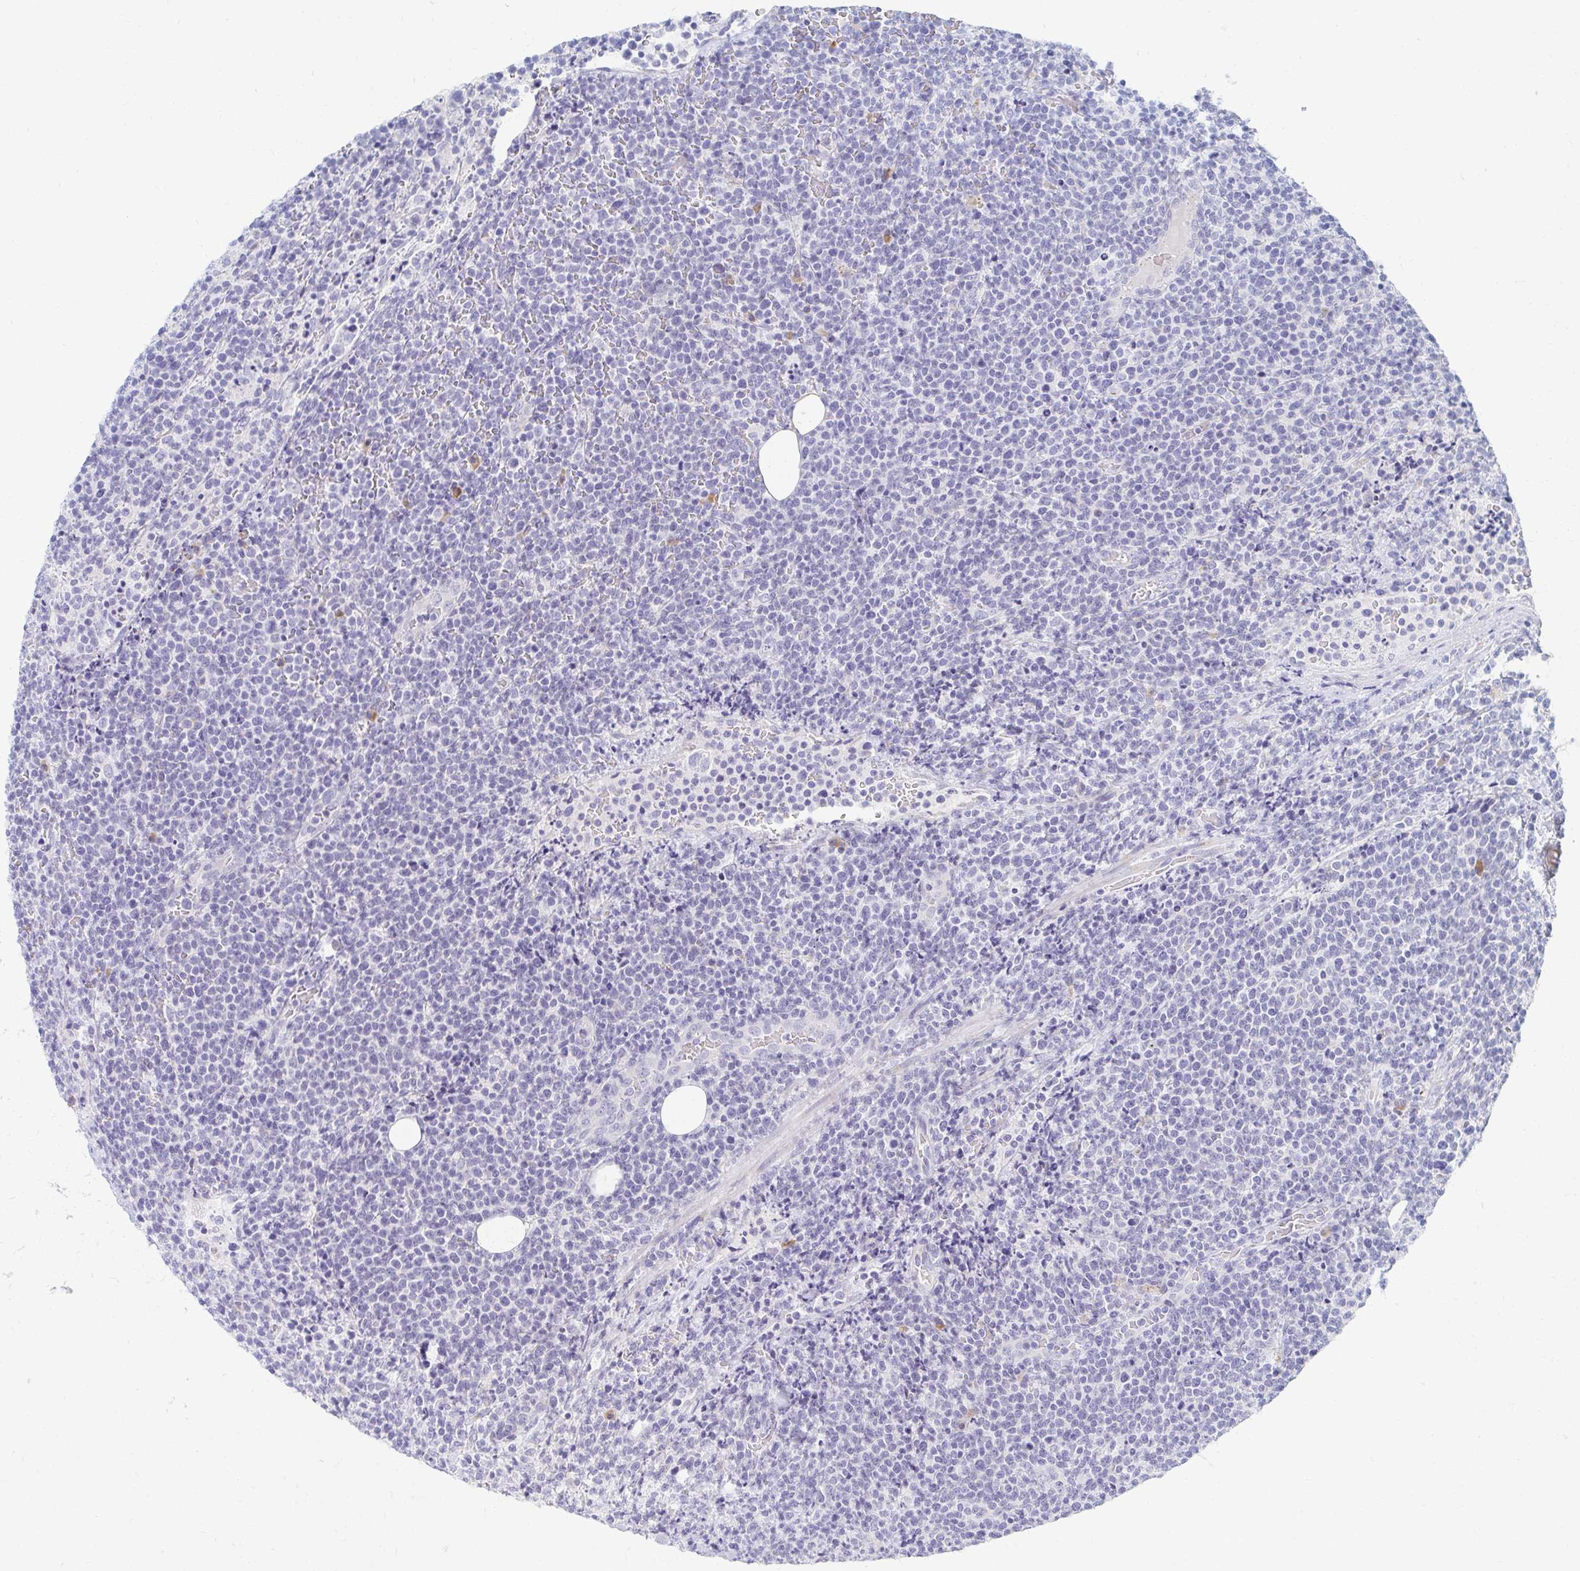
{"staining": {"intensity": "negative", "quantity": "none", "location": "none"}, "tissue": "lymphoma", "cell_type": "Tumor cells", "image_type": "cancer", "snomed": [{"axis": "morphology", "description": "Malignant lymphoma, non-Hodgkin's type, High grade"}, {"axis": "topography", "description": "Lymph node"}], "caption": "Immunohistochemistry image of human lymphoma stained for a protein (brown), which demonstrates no positivity in tumor cells.", "gene": "MYLK2", "patient": {"sex": "male", "age": 61}}